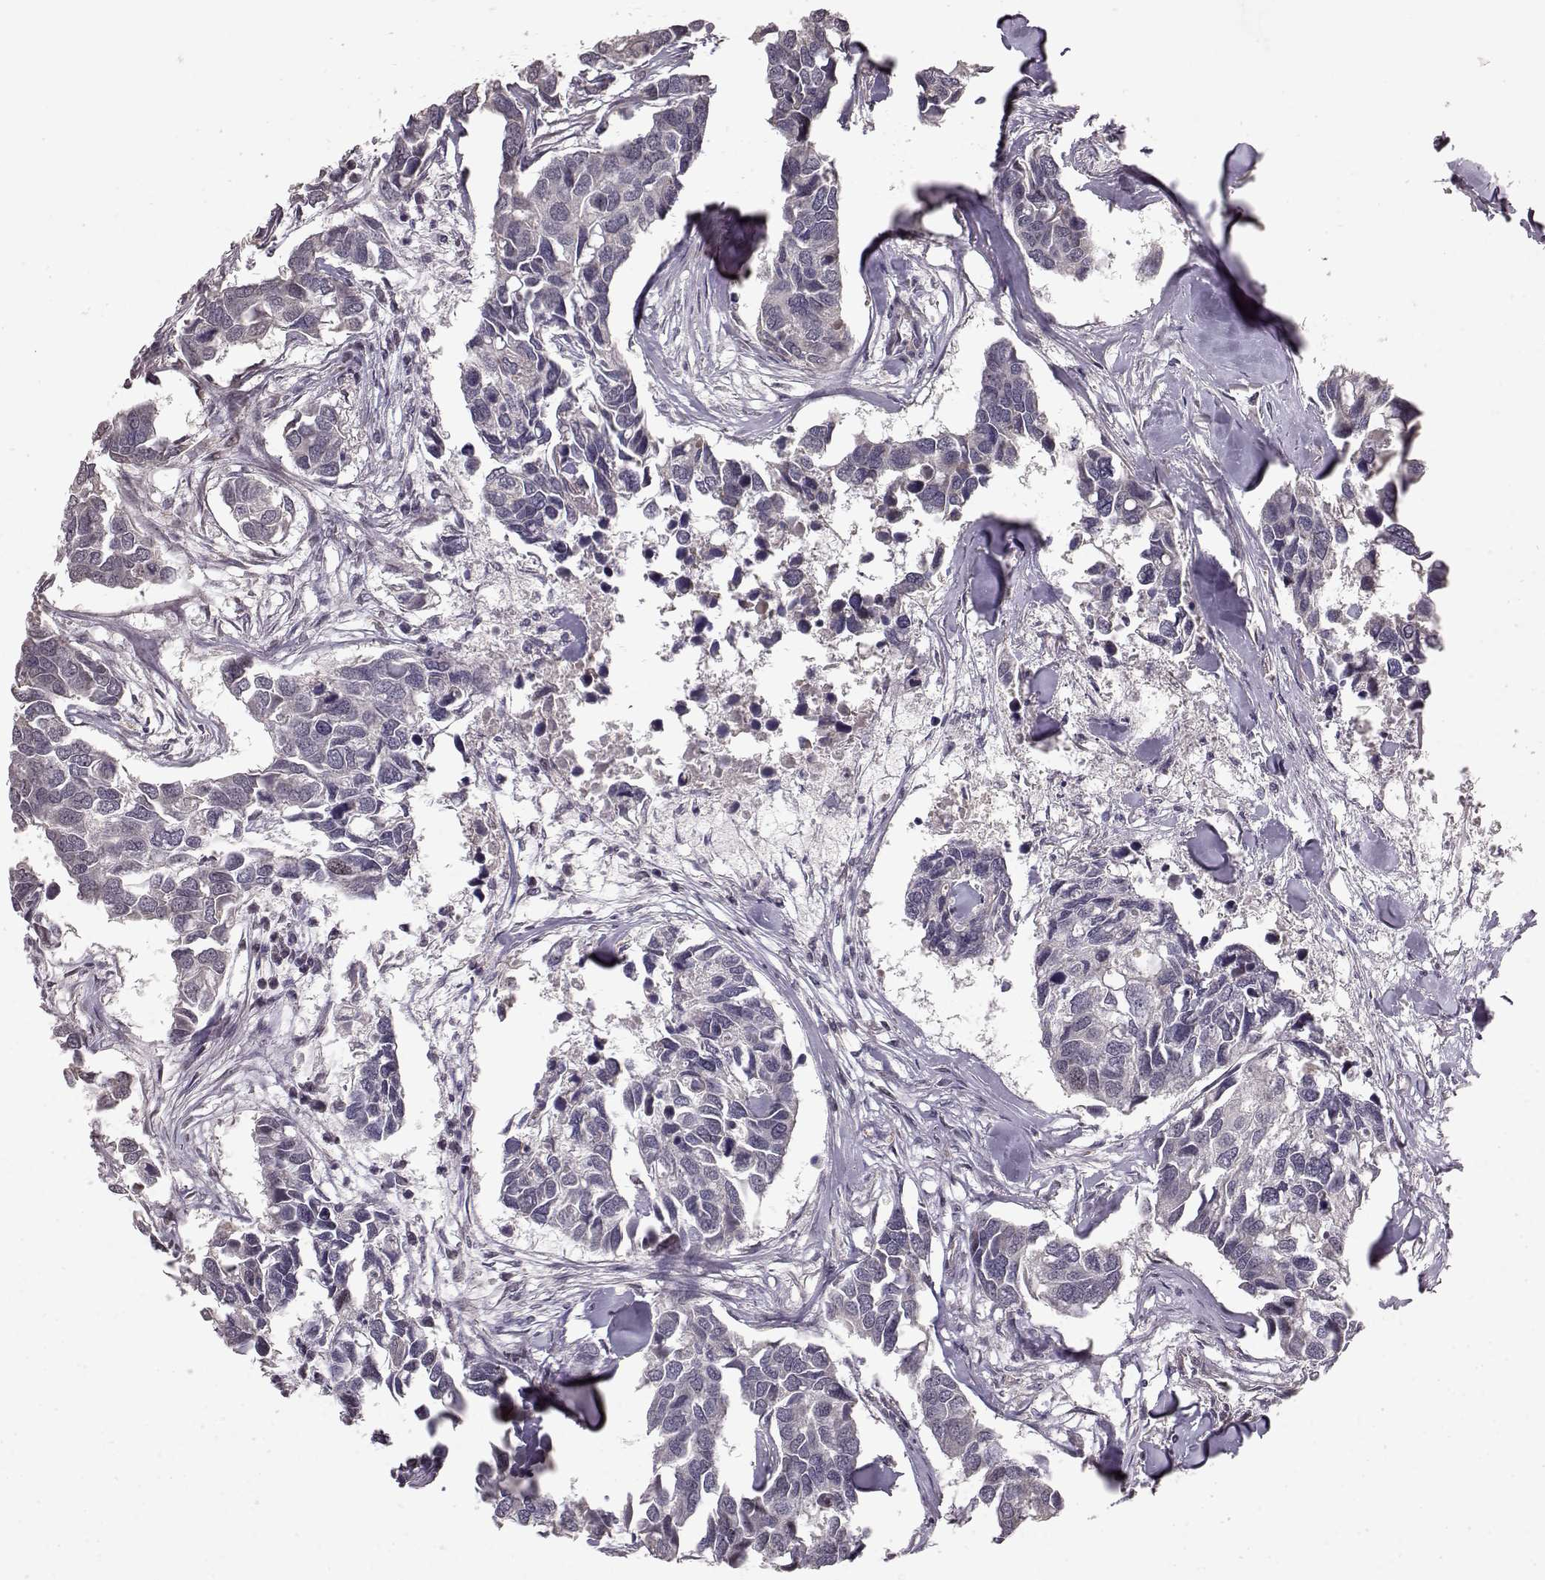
{"staining": {"intensity": "negative", "quantity": "none", "location": "none"}, "tissue": "breast cancer", "cell_type": "Tumor cells", "image_type": "cancer", "snomed": [{"axis": "morphology", "description": "Duct carcinoma"}, {"axis": "topography", "description": "Breast"}], "caption": "This image is of breast cancer (infiltrating ductal carcinoma) stained with IHC to label a protein in brown with the nuclei are counter-stained blue. There is no positivity in tumor cells.", "gene": "BACH2", "patient": {"sex": "female", "age": 83}}